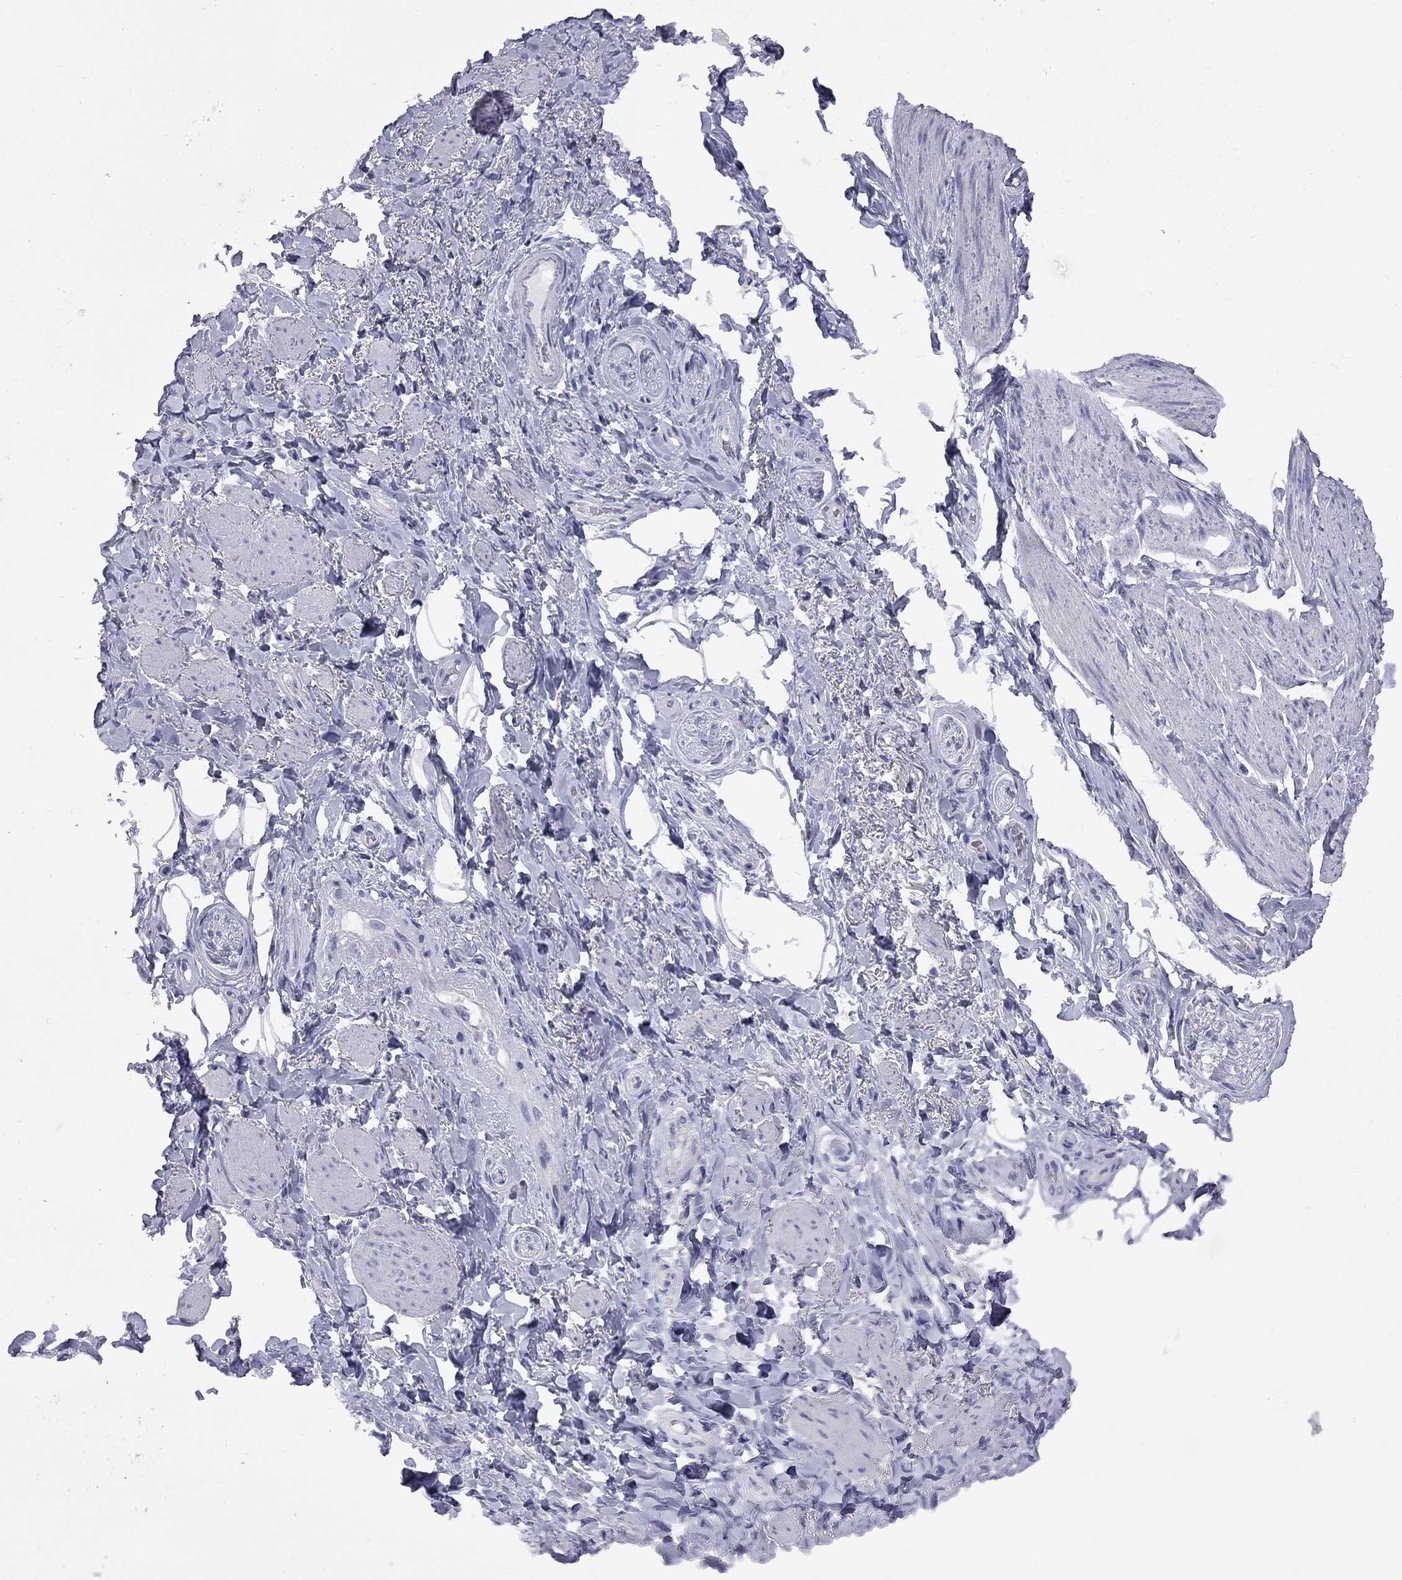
{"staining": {"intensity": "negative", "quantity": "none", "location": "none"}, "tissue": "adipose tissue", "cell_type": "Adipocytes", "image_type": "normal", "snomed": [{"axis": "morphology", "description": "Normal tissue, NOS"}, {"axis": "topography", "description": "Skeletal muscle"}, {"axis": "topography", "description": "Anal"}, {"axis": "topography", "description": "Peripheral nerve tissue"}], "caption": "Immunohistochemistry micrograph of unremarkable human adipose tissue stained for a protein (brown), which demonstrates no expression in adipocytes.", "gene": "ABCB4", "patient": {"sex": "male", "age": 53}}